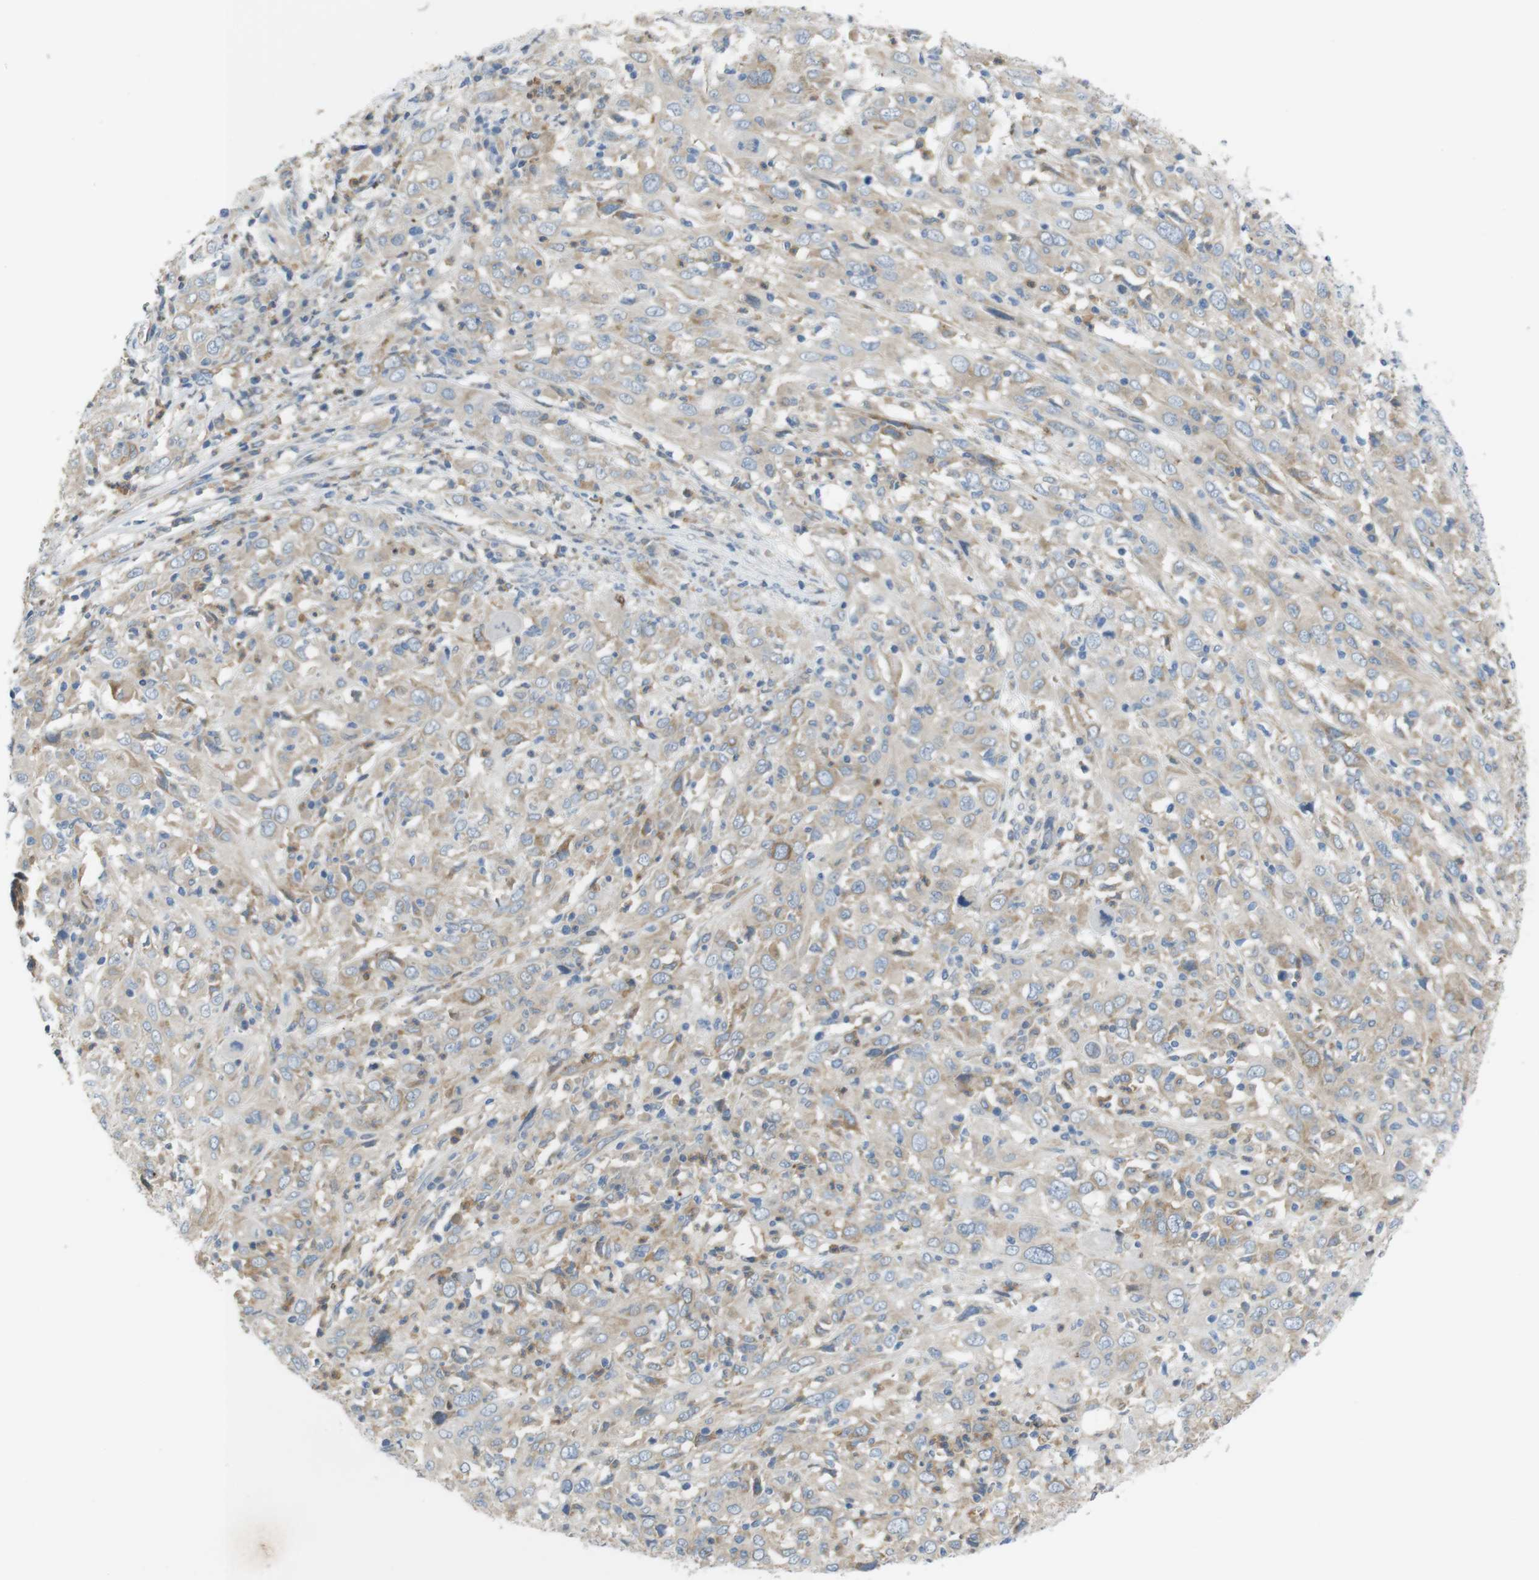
{"staining": {"intensity": "negative", "quantity": "none", "location": "none"}, "tissue": "cervical cancer", "cell_type": "Tumor cells", "image_type": "cancer", "snomed": [{"axis": "morphology", "description": "Squamous cell carcinoma, NOS"}, {"axis": "topography", "description": "Cervix"}], "caption": "There is no significant staining in tumor cells of cervical squamous cell carcinoma. (DAB (3,3'-diaminobenzidine) IHC visualized using brightfield microscopy, high magnification).", "gene": "PCDH10", "patient": {"sex": "female", "age": 46}}